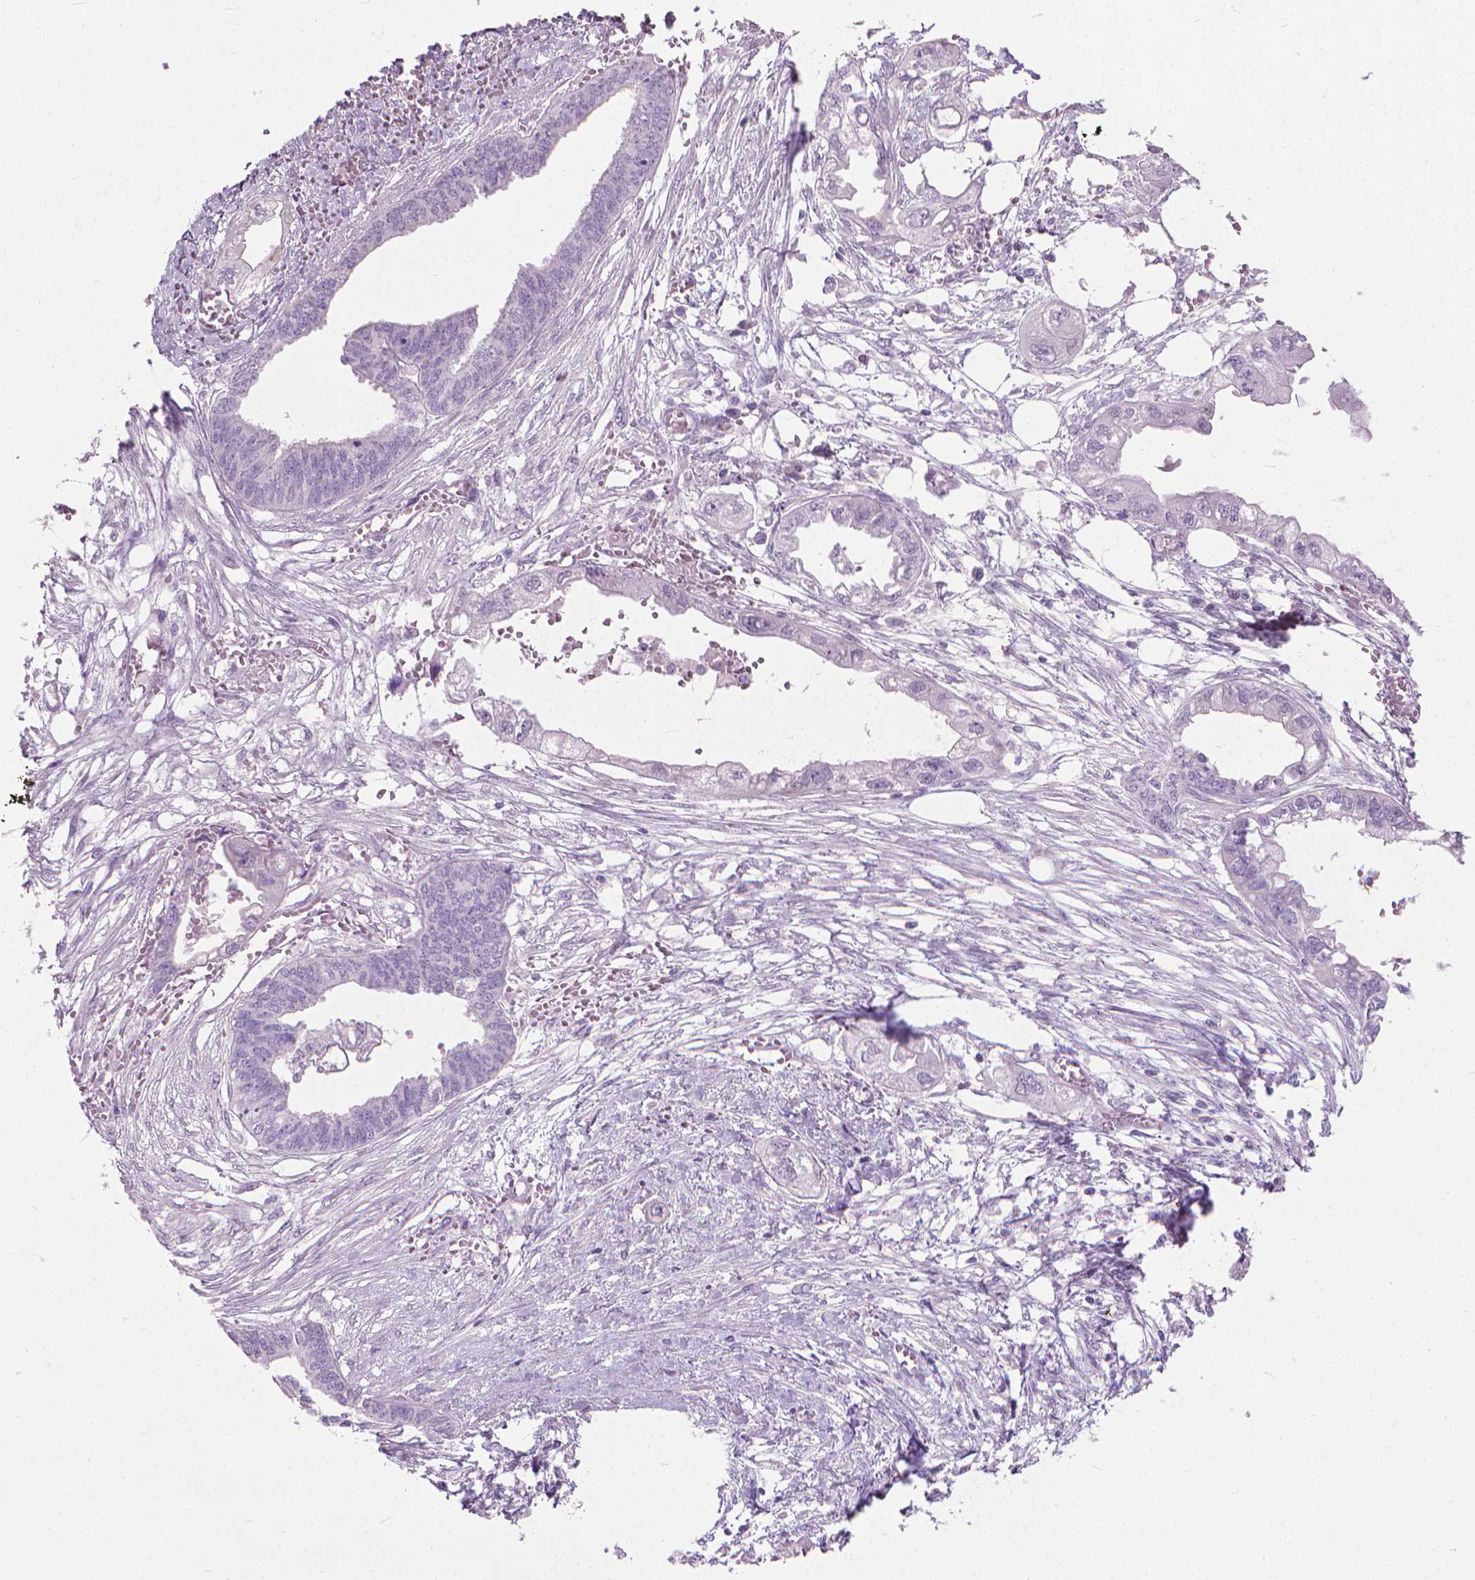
{"staining": {"intensity": "negative", "quantity": "none", "location": "none"}, "tissue": "endometrial cancer", "cell_type": "Tumor cells", "image_type": "cancer", "snomed": [{"axis": "morphology", "description": "Adenocarcinoma, NOS"}, {"axis": "morphology", "description": "Adenocarcinoma, metastatic, NOS"}, {"axis": "topography", "description": "Adipose tissue"}, {"axis": "topography", "description": "Endometrium"}], "caption": "Immunohistochemistry (IHC) of human metastatic adenocarcinoma (endometrial) displays no expression in tumor cells. The staining is performed using DAB (3,3'-diaminobenzidine) brown chromogen with nuclei counter-stained in using hematoxylin.", "gene": "KRT5", "patient": {"sex": "female", "age": 67}}